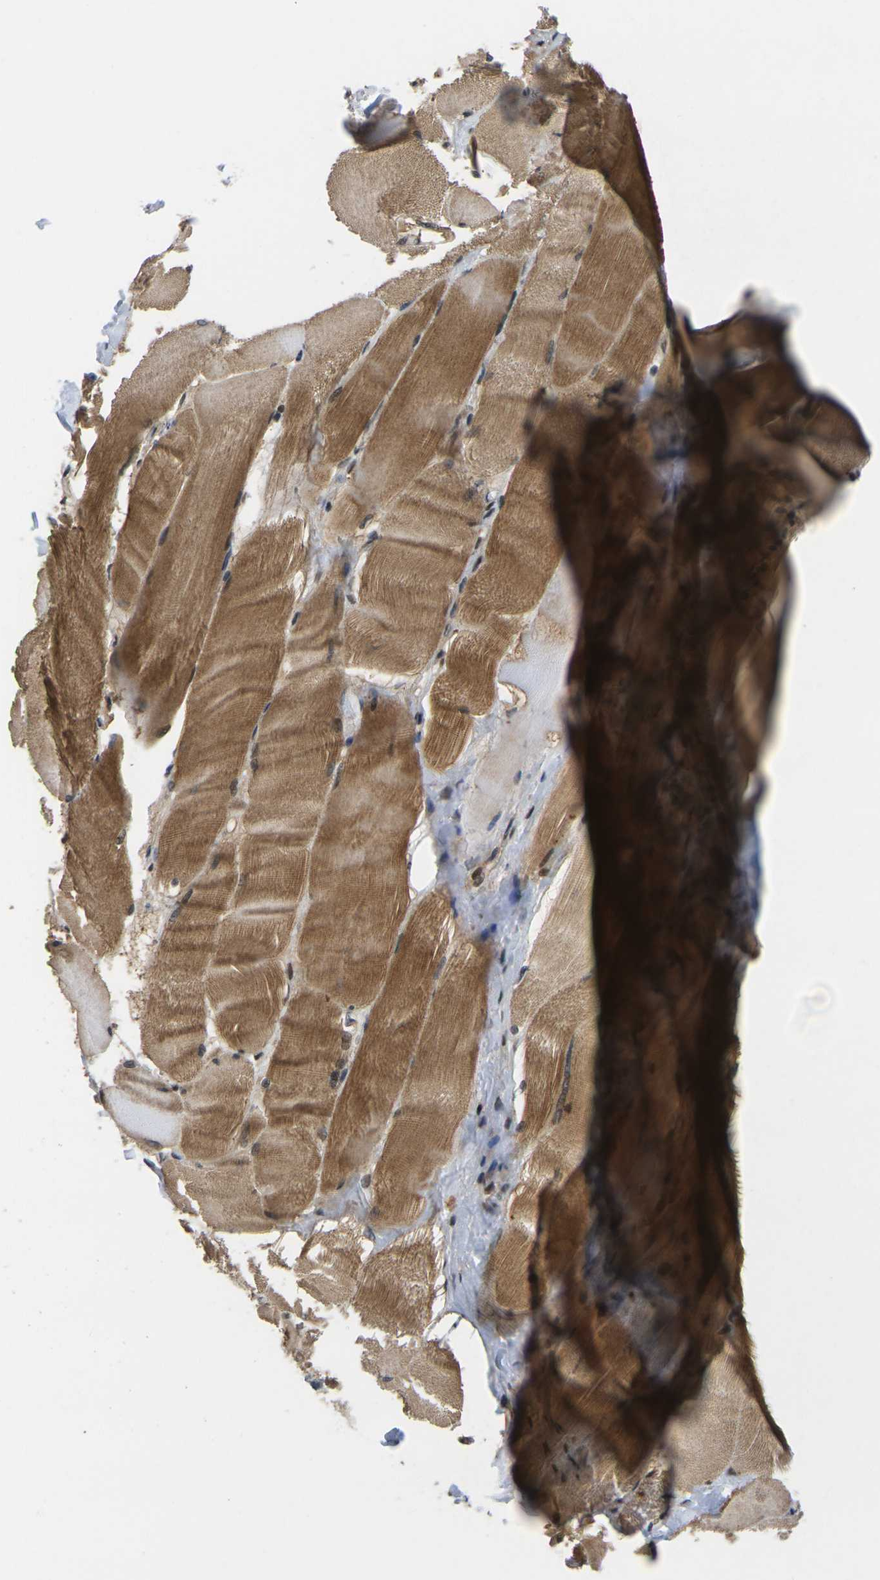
{"staining": {"intensity": "moderate", "quantity": ">75%", "location": "cytoplasmic/membranous"}, "tissue": "skeletal muscle", "cell_type": "Myocytes", "image_type": "normal", "snomed": [{"axis": "morphology", "description": "Normal tissue, NOS"}, {"axis": "morphology", "description": "Squamous cell carcinoma, NOS"}, {"axis": "topography", "description": "Skeletal muscle"}], "caption": "Immunohistochemistry (IHC) of unremarkable human skeletal muscle exhibits medium levels of moderate cytoplasmic/membranous expression in about >75% of myocytes.", "gene": "RBM7", "patient": {"sex": "male", "age": 51}}